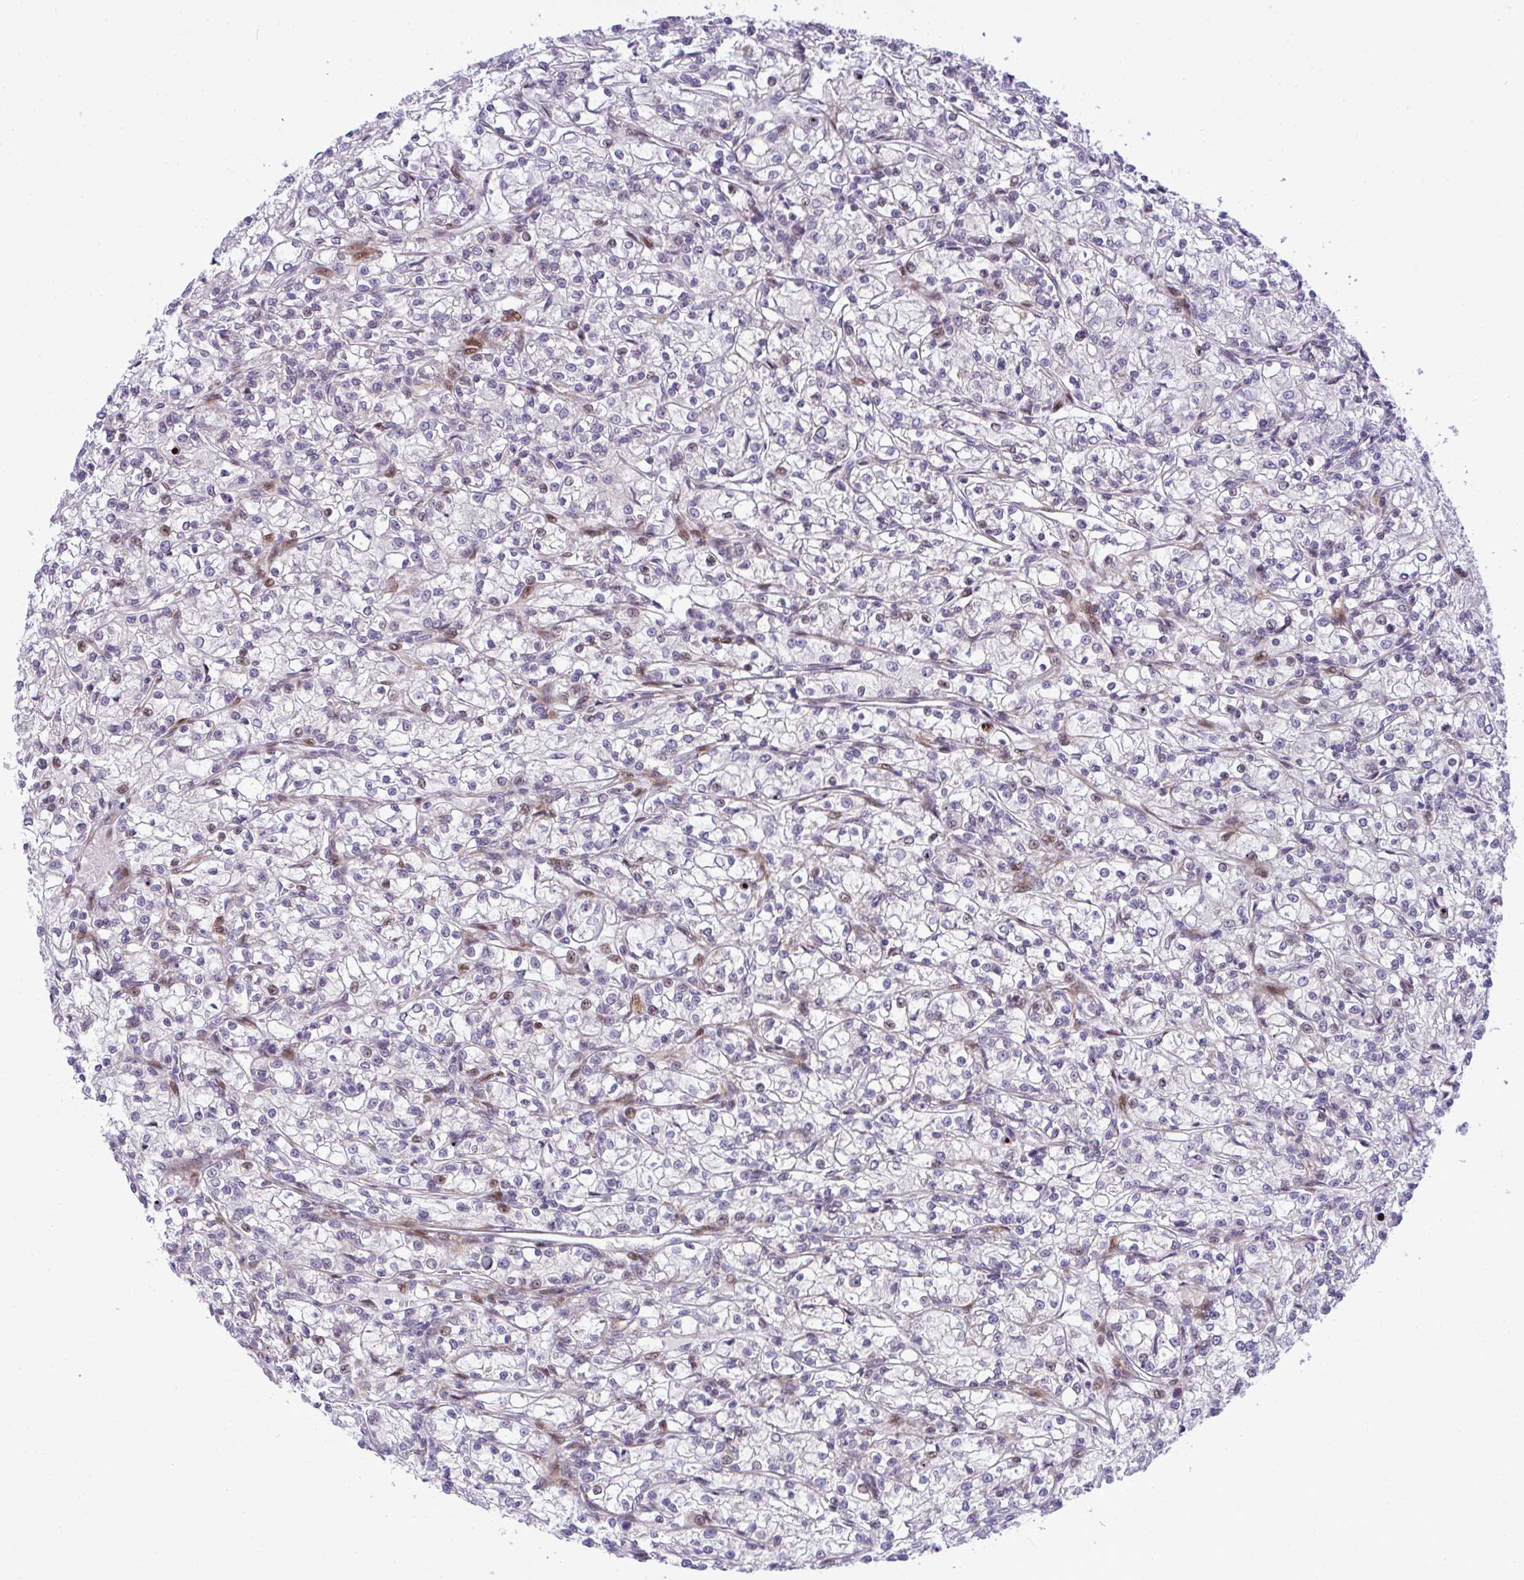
{"staining": {"intensity": "weak", "quantity": "<25%", "location": "nuclear"}, "tissue": "renal cancer", "cell_type": "Tumor cells", "image_type": "cancer", "snomed": [{"axis": "morphology", "description": "Adenocarcinoma, NOS"}, {"axis": "topography", "description": "Kidney"}], "caption": "Tumor cells are negative for brown protein staining in adenocarcinoma (renal). Nuclei are stained in blue.", "gene": "CASTOR2", "patient": {"sex": "female", "age": 59}}